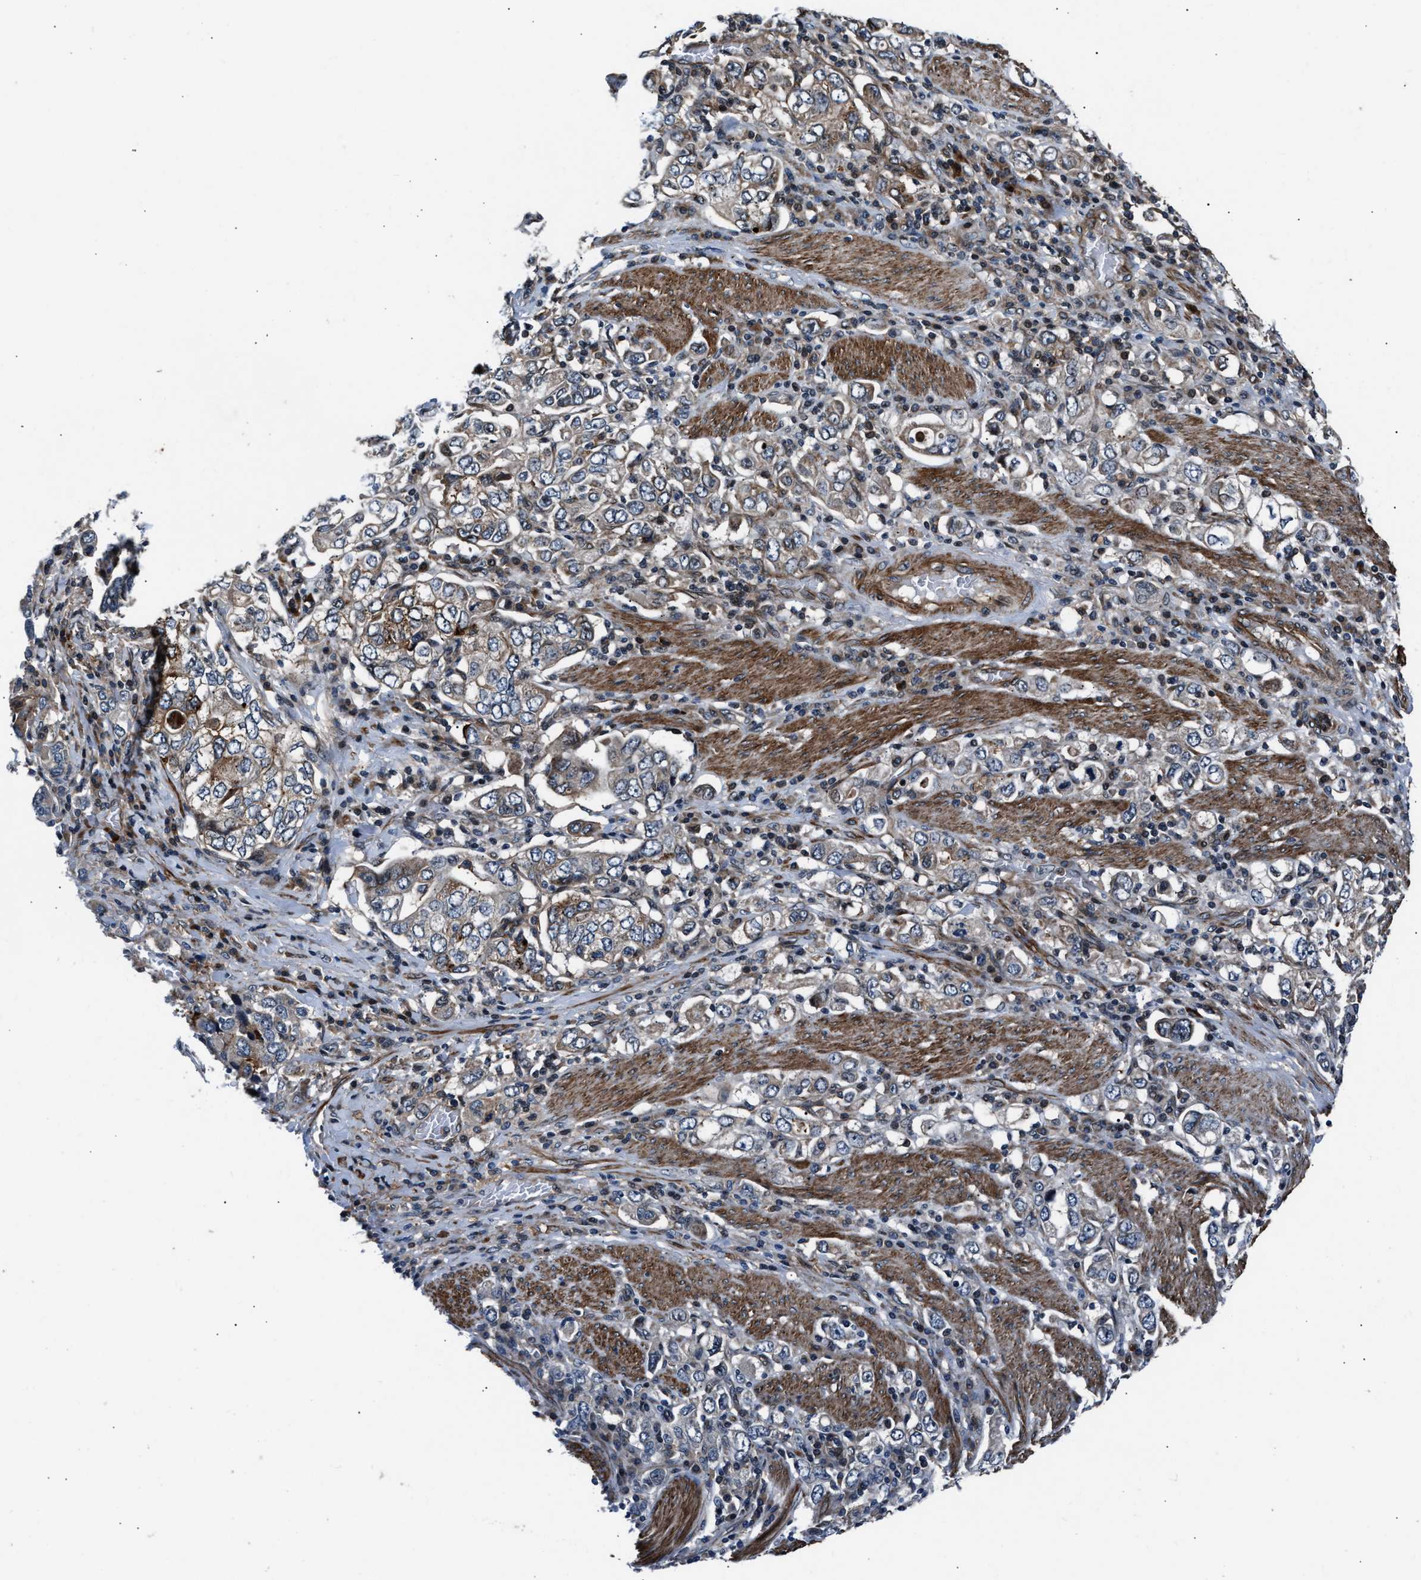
{"staining": {"intensity": "weak", "quantity": "25%-75%", "location": "cytoplasmic/membranous"}, "tissue": "stomach cancer", "cell_type": "Tumor cells", "image_type": "cancer", "snomed": [{"axis": "morphology", "description": "Adenocarcinoma, NOS"}, {"axis": "topography", "description": "Stomach, upper"}], "caption": "Stomach cancer tissue demonstrates weak cytoplasmic/membranous expression in approximately 25%-75% of tumor cells The protein is stained brown, and the nuclei are stained in blue (DAB IHC with brightfield microscopy, high magnification).", "gene": "DYNC2I1", "patient": {"sex": "male", "age": 62}}